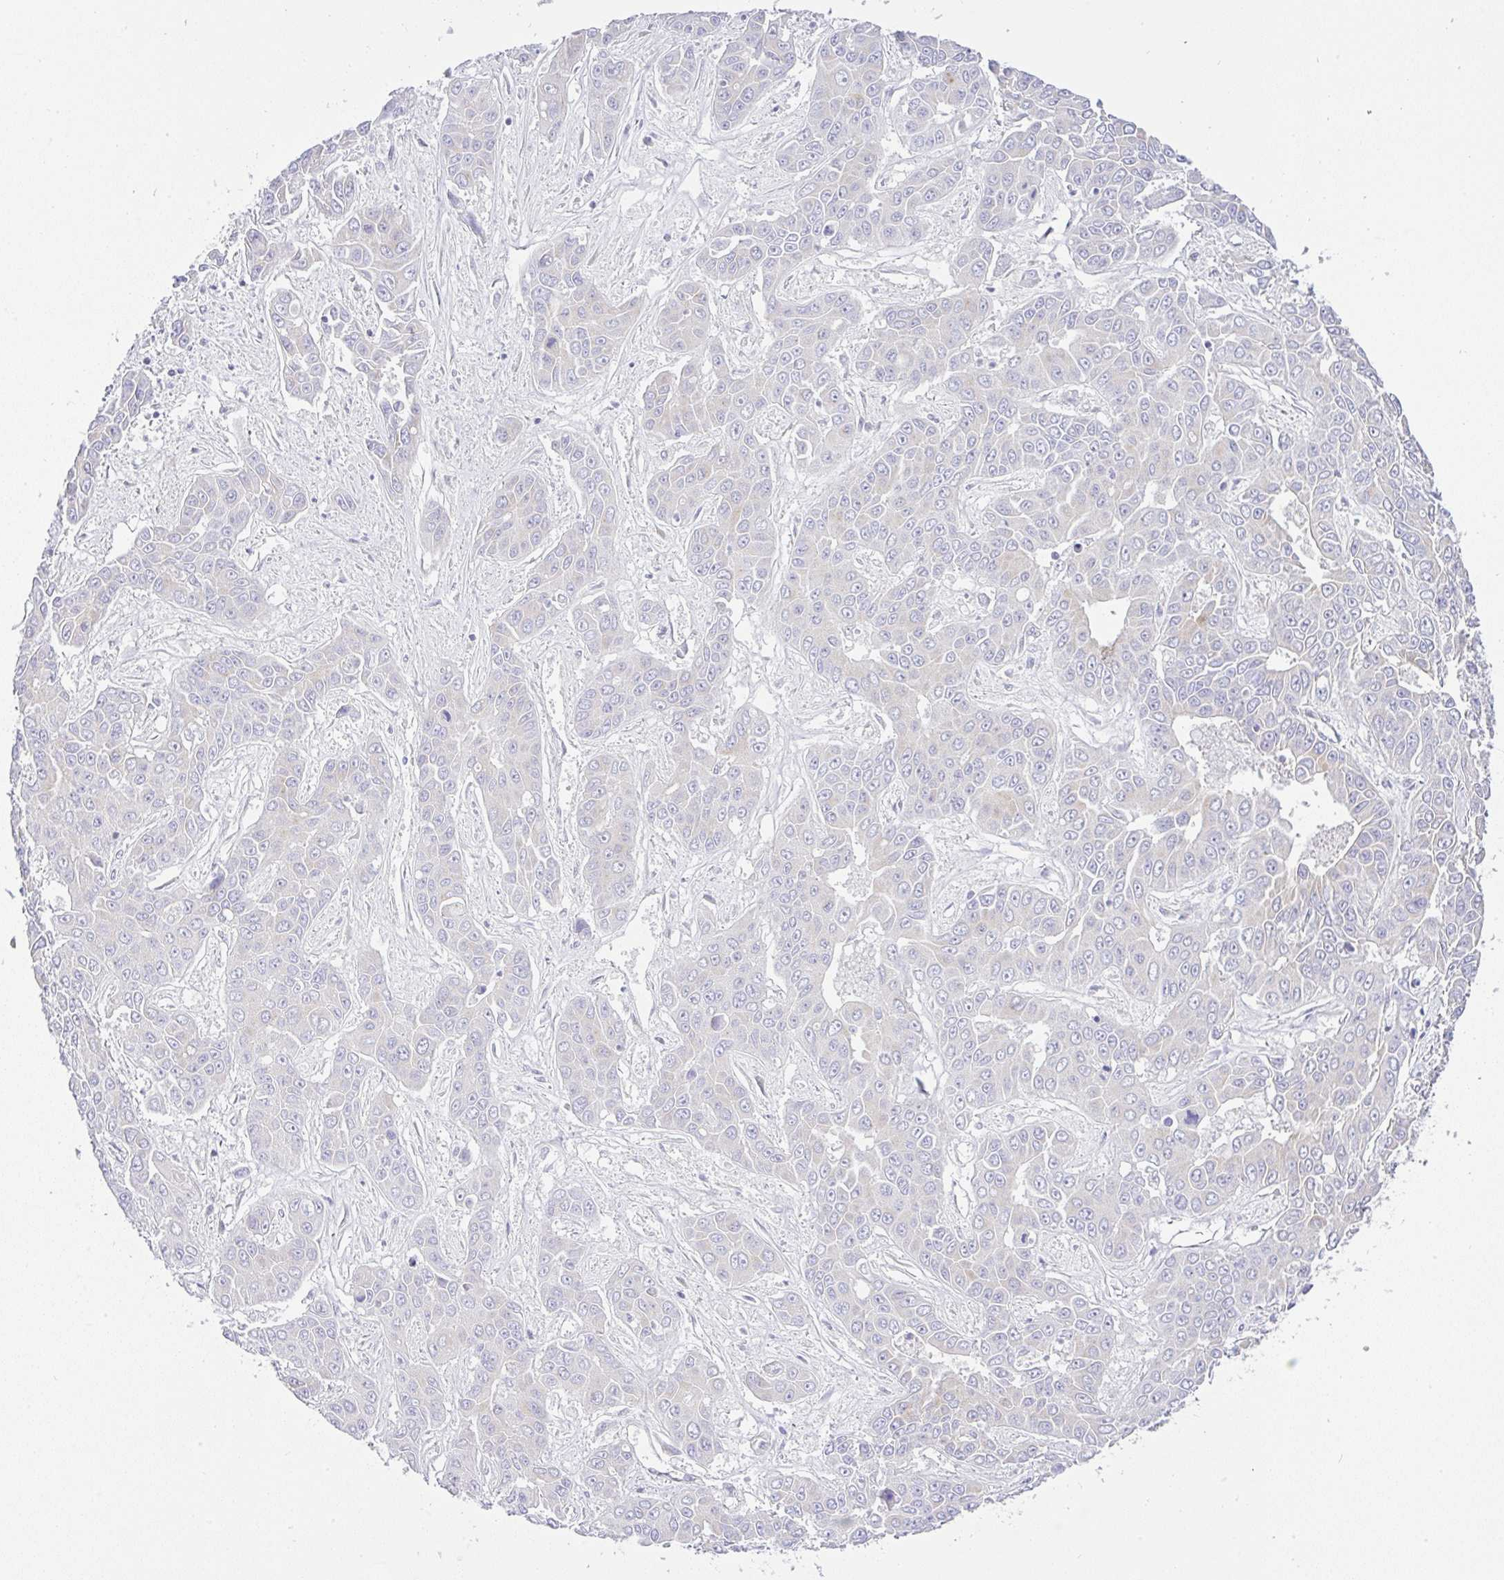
{"staining": {"intensity": "negative", "quantity": "none", "location": "none"}, "tissue": "liver cancer", "cell_type": "Tumor cells", "image_type": "cancer", "snomed": [{"axis": "morphology", "description": "Cholangiocarcinoma"}, {"axis": "topography", "description": "Liver"}], "caption": "A histopathology image of human liver cancer (cholangiocarcinoma) is negative for staining in tumor cells. (DAB IHC with hematoxylin counter stain).", "gene": "FAM177A1", "patient": {"sex": "female", "age": 52}}